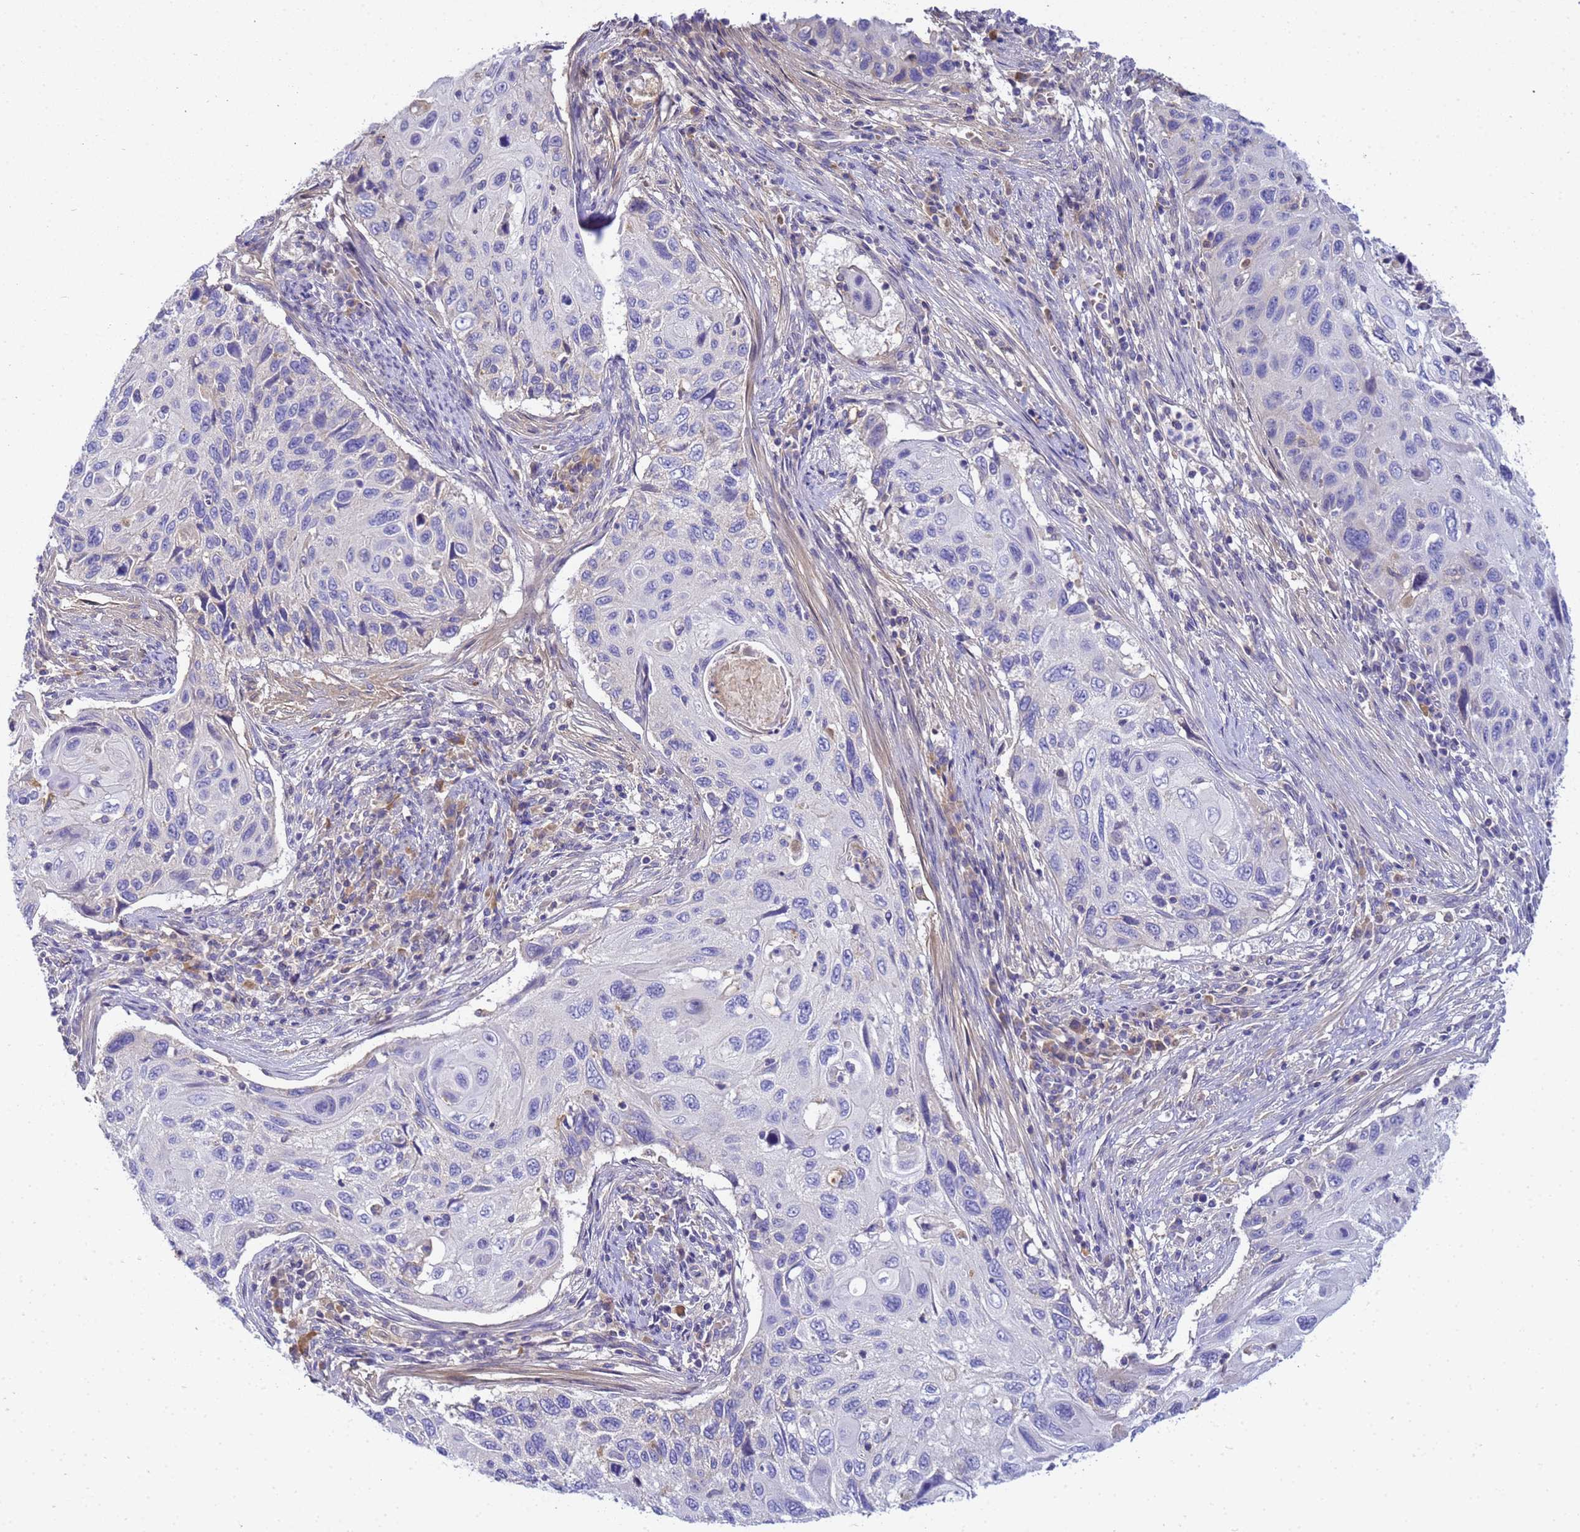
{"staining": {"intensity": "negative", "quantity": "none", "location": "none"}, "tissue": "cervical cancer", "cell_type": "Tumor cells", "image_type": "cancer", "snomed": [{"axis": "morphology", "description": "Squamous cell carcinoma, NOS"}, {"axis": "topography", "description": "Cervix"}], "caption": "This is an IHC micrograph of human squamous cell carcinoma (cervical). There is no expression in tumor cells.", "gene": "TBCD", "patient": {"sex": "female", "age": 70}}